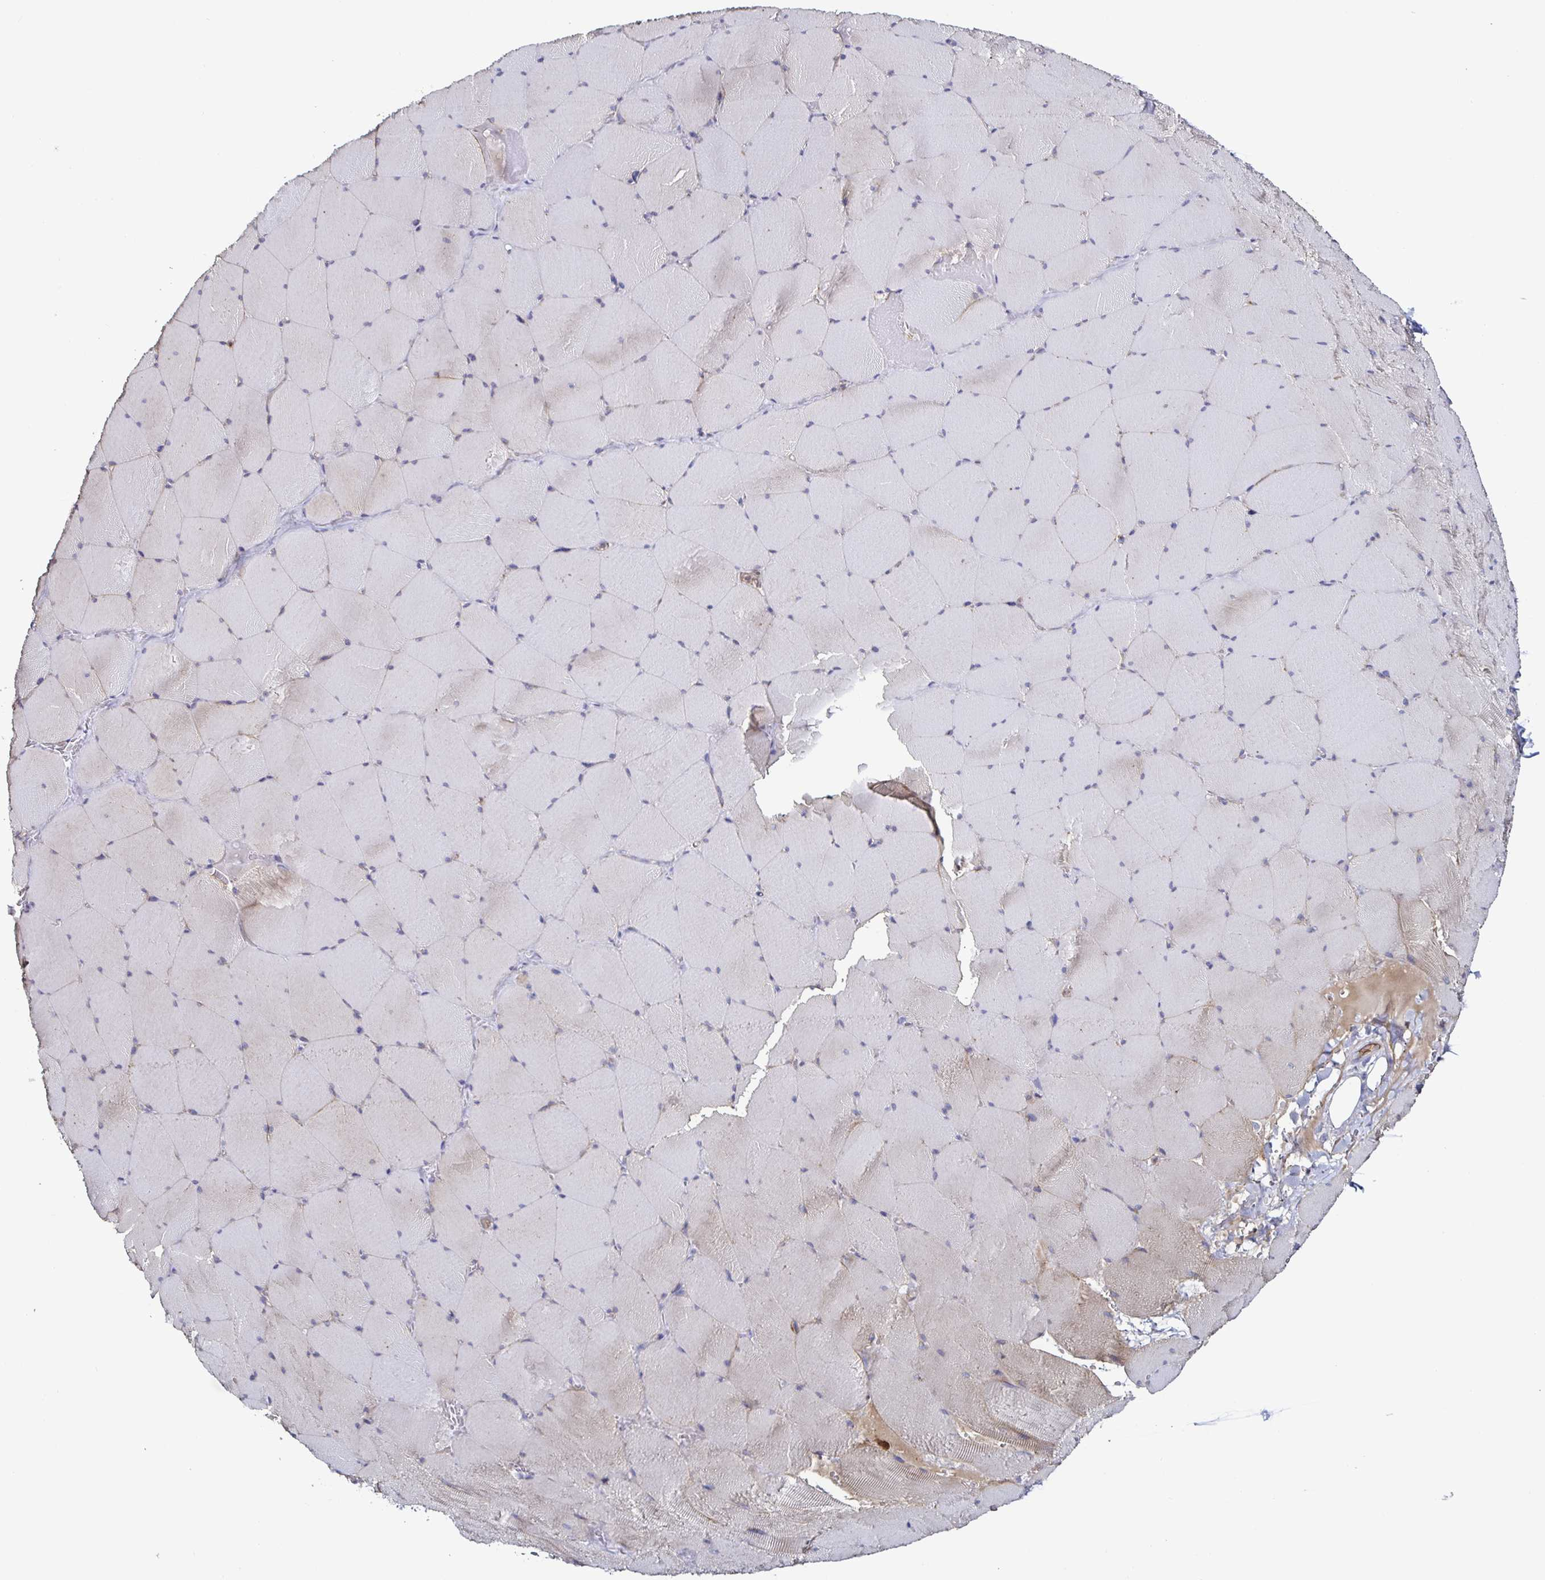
{"staining": {"intensity": "weak", "quantity": "25%-75%", "location": "cytoplasmic/membranous"}, "tissue": "skeletal muscle", "cell_type": "Myocytes", "image_type": "normal", "snomed": [{"axis": "morphology", "description": "Normal tissue, NOS"}, {"axis": "topography", "description": "Skeletal muscle"}, {"axis": "topography", "description": "Head-Neck"}], "caption": "This photomicrograph exhibits benign skeletal muscle stained with IHC to label a protein in brown. The cytoplasmic/membranous of myocytes show weak positivity for the protein. Nuclei are counter-stained blue.", "gene": "ACSBG2", "patient": {"sex": "male", "age": 66}}